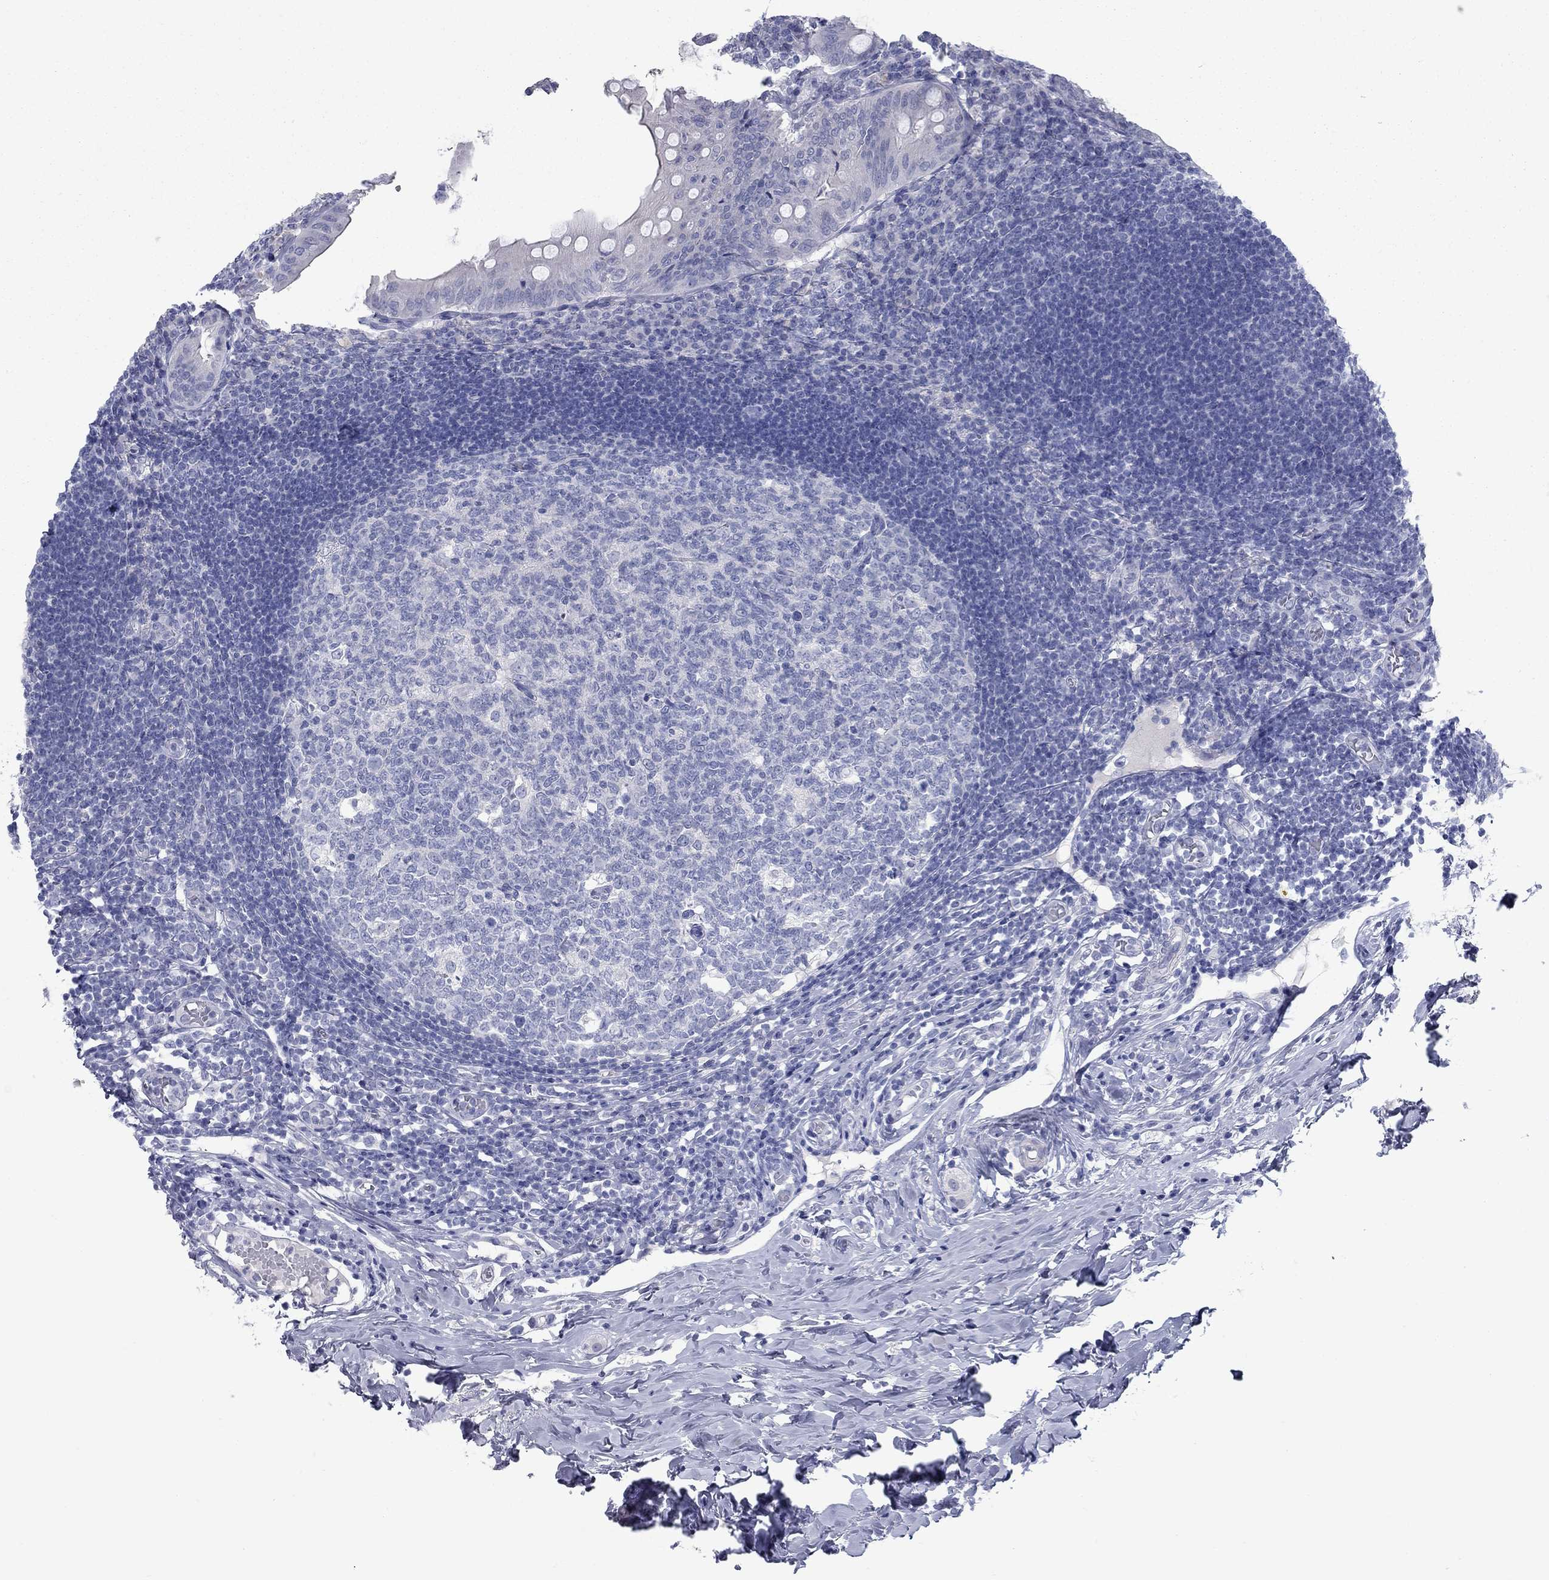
{"staining": {"intensity": "negative", "quantity": "none", "location": "none"}, "tissue": "appendix", "cell_type": "Glandular cells", "image_type": "normal", "snomed": [{"axis": "morphology", "description": "Normal tissue, NOS"}, {"axis": "morphology", "description": "Inflammation, NOS"}, {"axis": "topography", "description": "Appendix"}], "caption": "DAB (3,3'-diaminobenzidine) immunohistochemical staining of benign human appendix shows no significant expression in glandular cells.", "gene": "KIRREL2", "patient": {"sex": "male", "age": 16}}